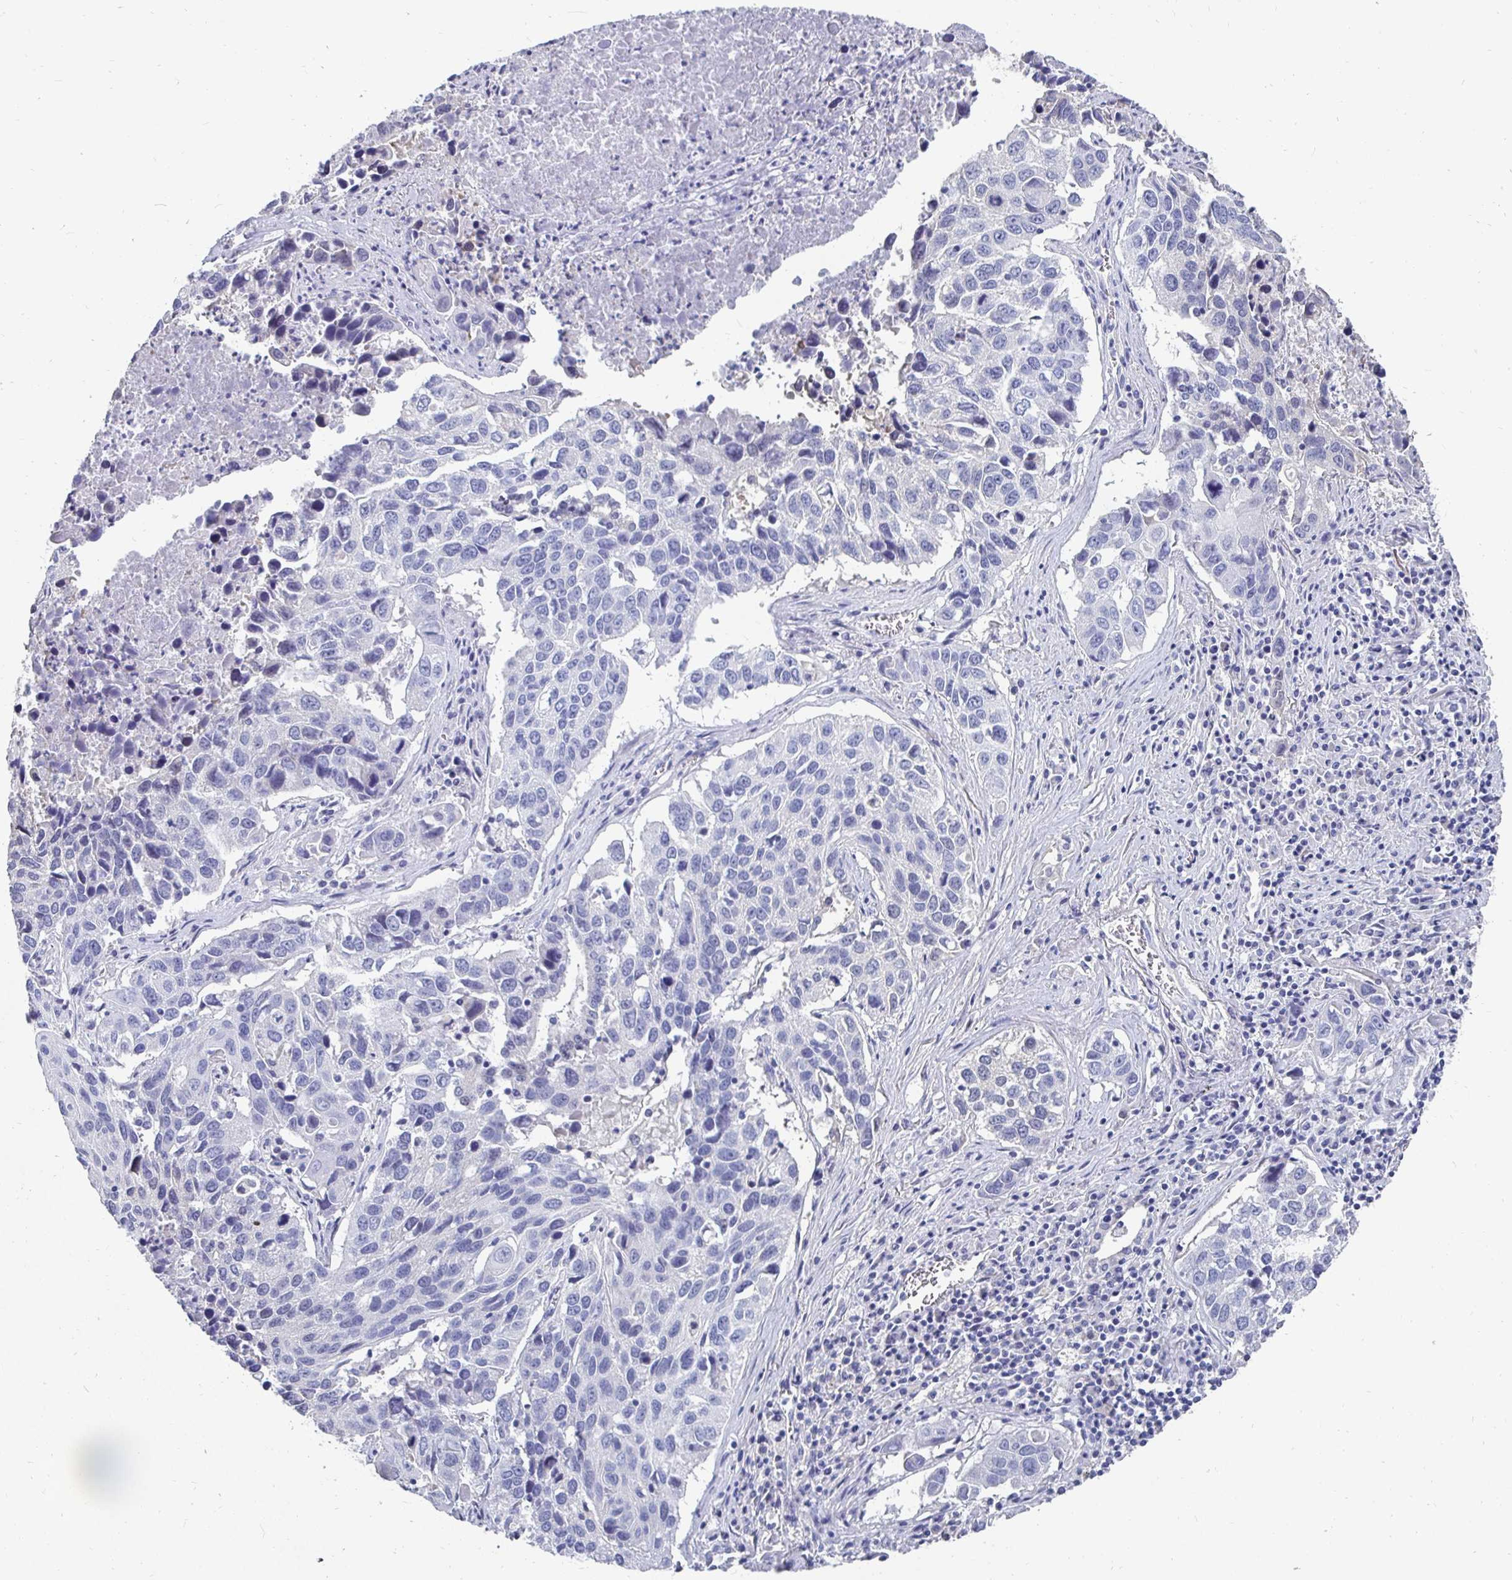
{"staining": {"intensity": "negative", "quantity": "none", "location": "none"}, "tissue": "lung cancer", "cell_type": "Tumor cells", "image_type": "cancer", "snomed": [{"axis": "morphology", "description": "Squamous cell carcinoma, NOS"}, {"axis": "topography", "description": "Lung"}], "caption": "Tumor cells are negative for brown protein staining in lung squamous cell carcinoma. Brightfield microscopy of IHC stained with DAB (brown) and hematoxylin (blue), captured at high magnification.", "gene": "SYCP3", "patient": {"sex": "female", "age": 61}}